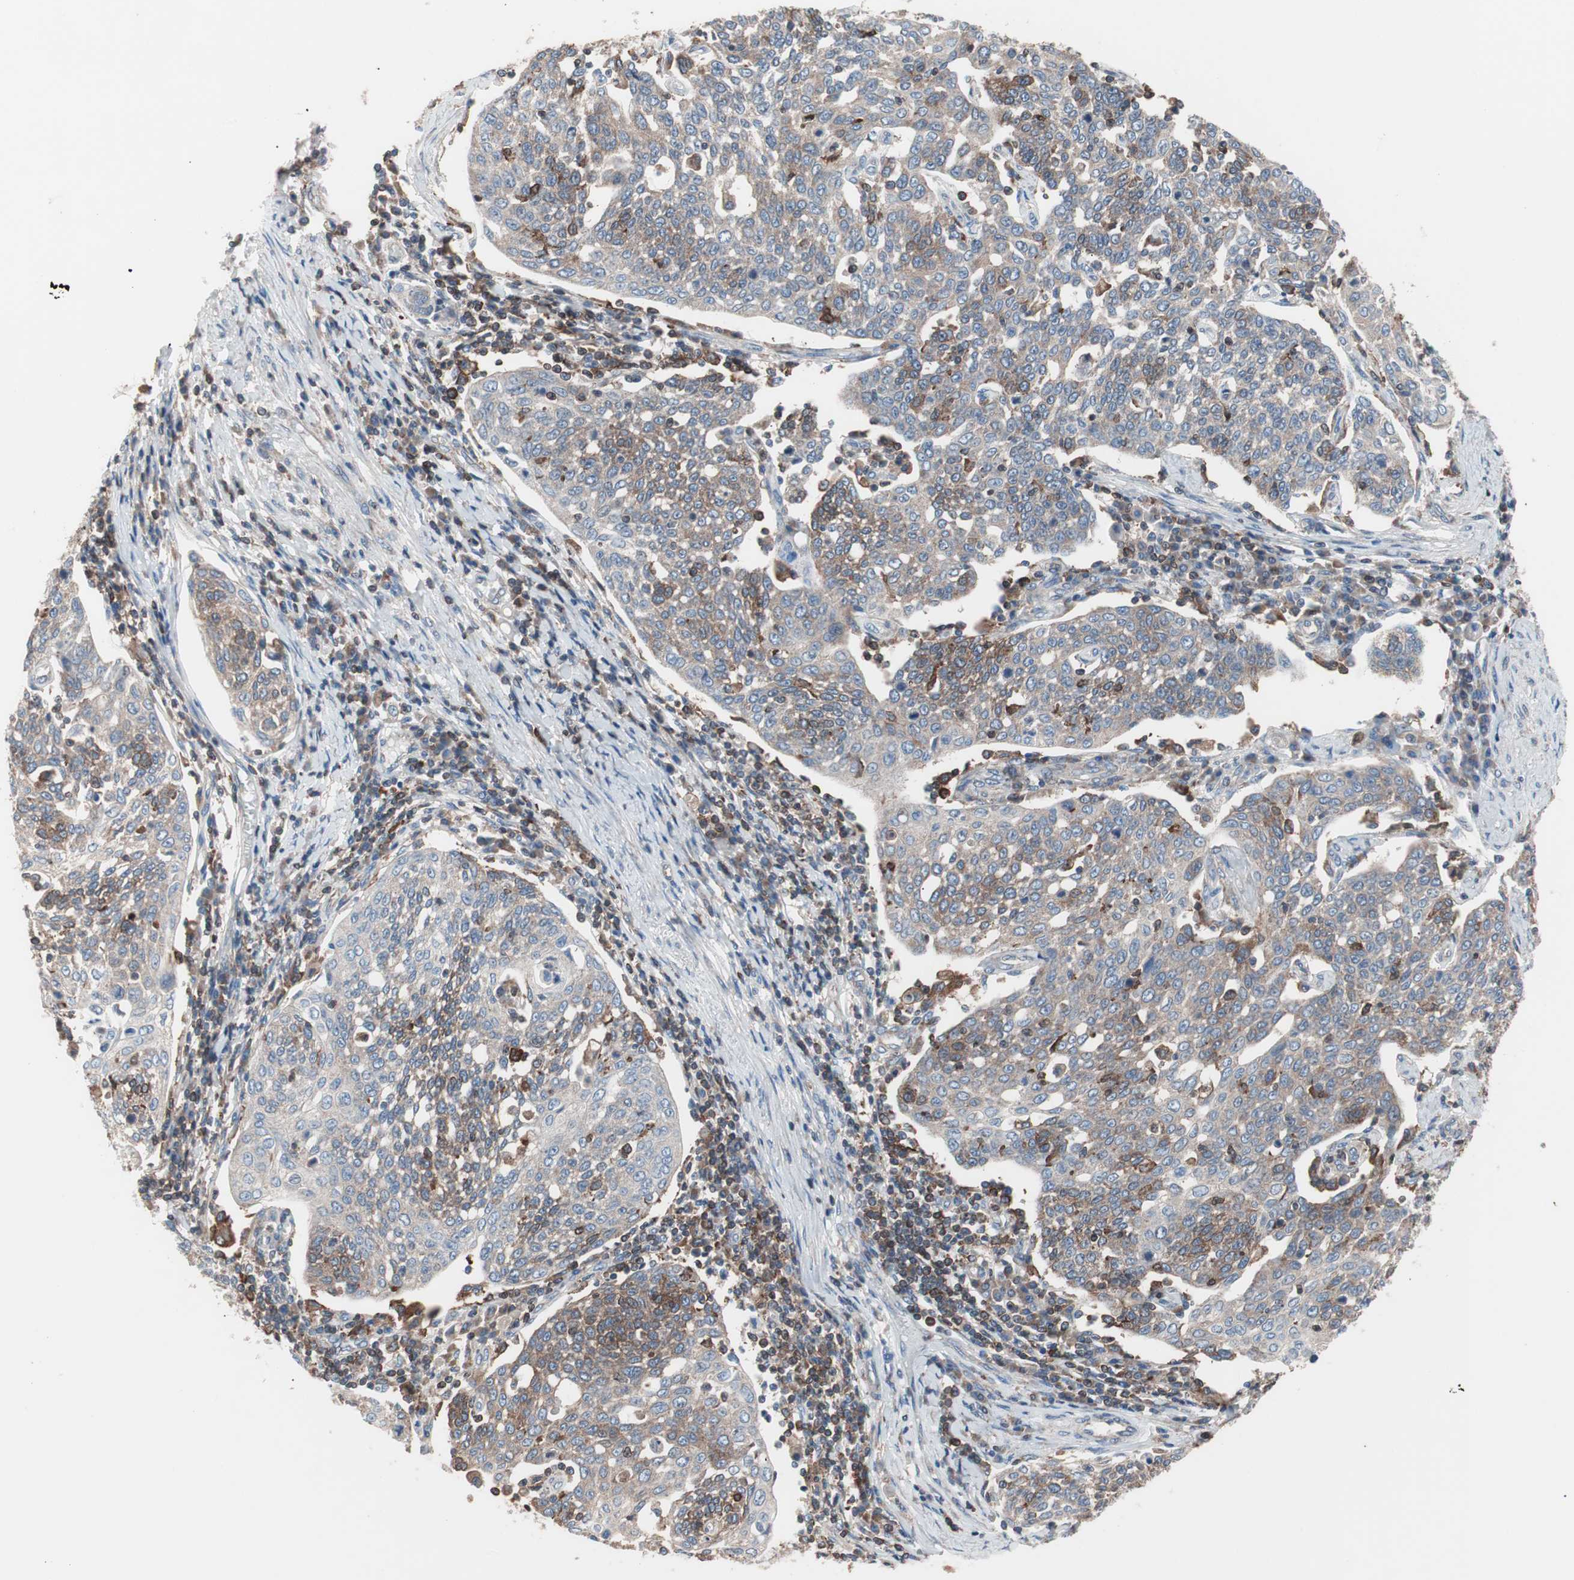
{"staining": {"intensity": "moderate", "quantity": "25%-75%", "location": "cytoplasmic/membranous"}, "tissue": "cervical cancer", "cell_type": "Tumor cells", "image_type": "cancer", "snomed": [{"axis": "morphology", "description": "Squamous cell carcinoma, NOS"}, {"axis": "topography", "description": "Cervix"}], "caption": "Immunohistochemistry (IHC) micrograph of squamous cell carcinoma (cervical) stained for a protein (brown), which exhibits medium levels of moderate cytoplasmic/membranous staining in about 25%-75% of tumor cells.", "gene": "PIK3R1", "patient": {"sex": "female", "age": 34}}